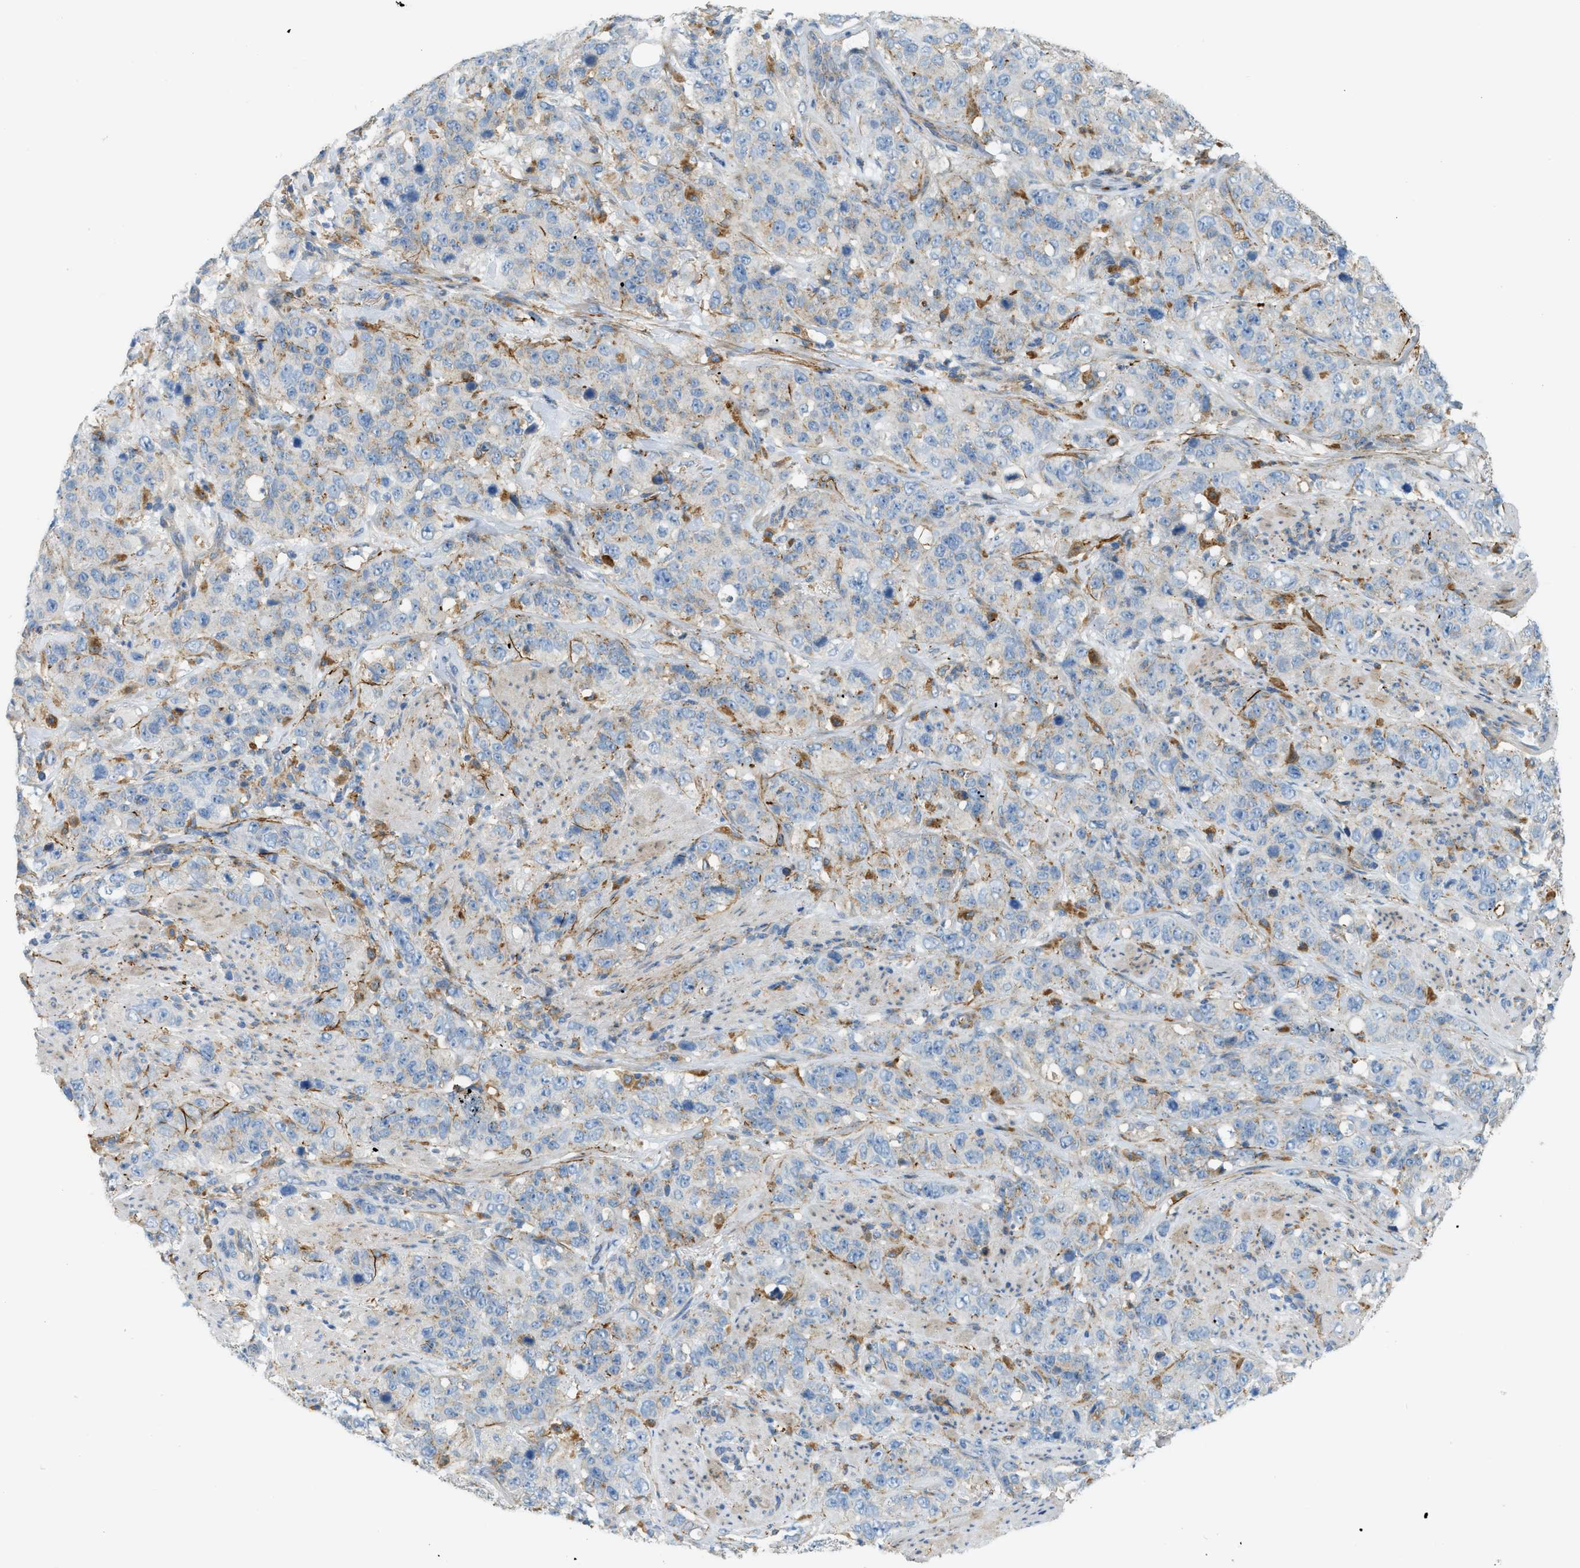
{"staining": {"intensity": "weak", "quantity": "<25%", "location": "cytoplasmic/membranous"}, "tissue": "stomach cancer", "cell_type": "Tumor cells", "image_type": "cancer", "snomed": [{"axis": "morphology", "description": "Adenocarcinoma, NOS"}, {"axis": "topography", "description": "Stomach"}], "caption": "Human adenocarcinoma (stomach) stained for a protein using immunohistochemistry (IHC) displays no staining in tumor cells.", "gene": "LMBRD1", "patient": {"sex": "male", "age": 48}}